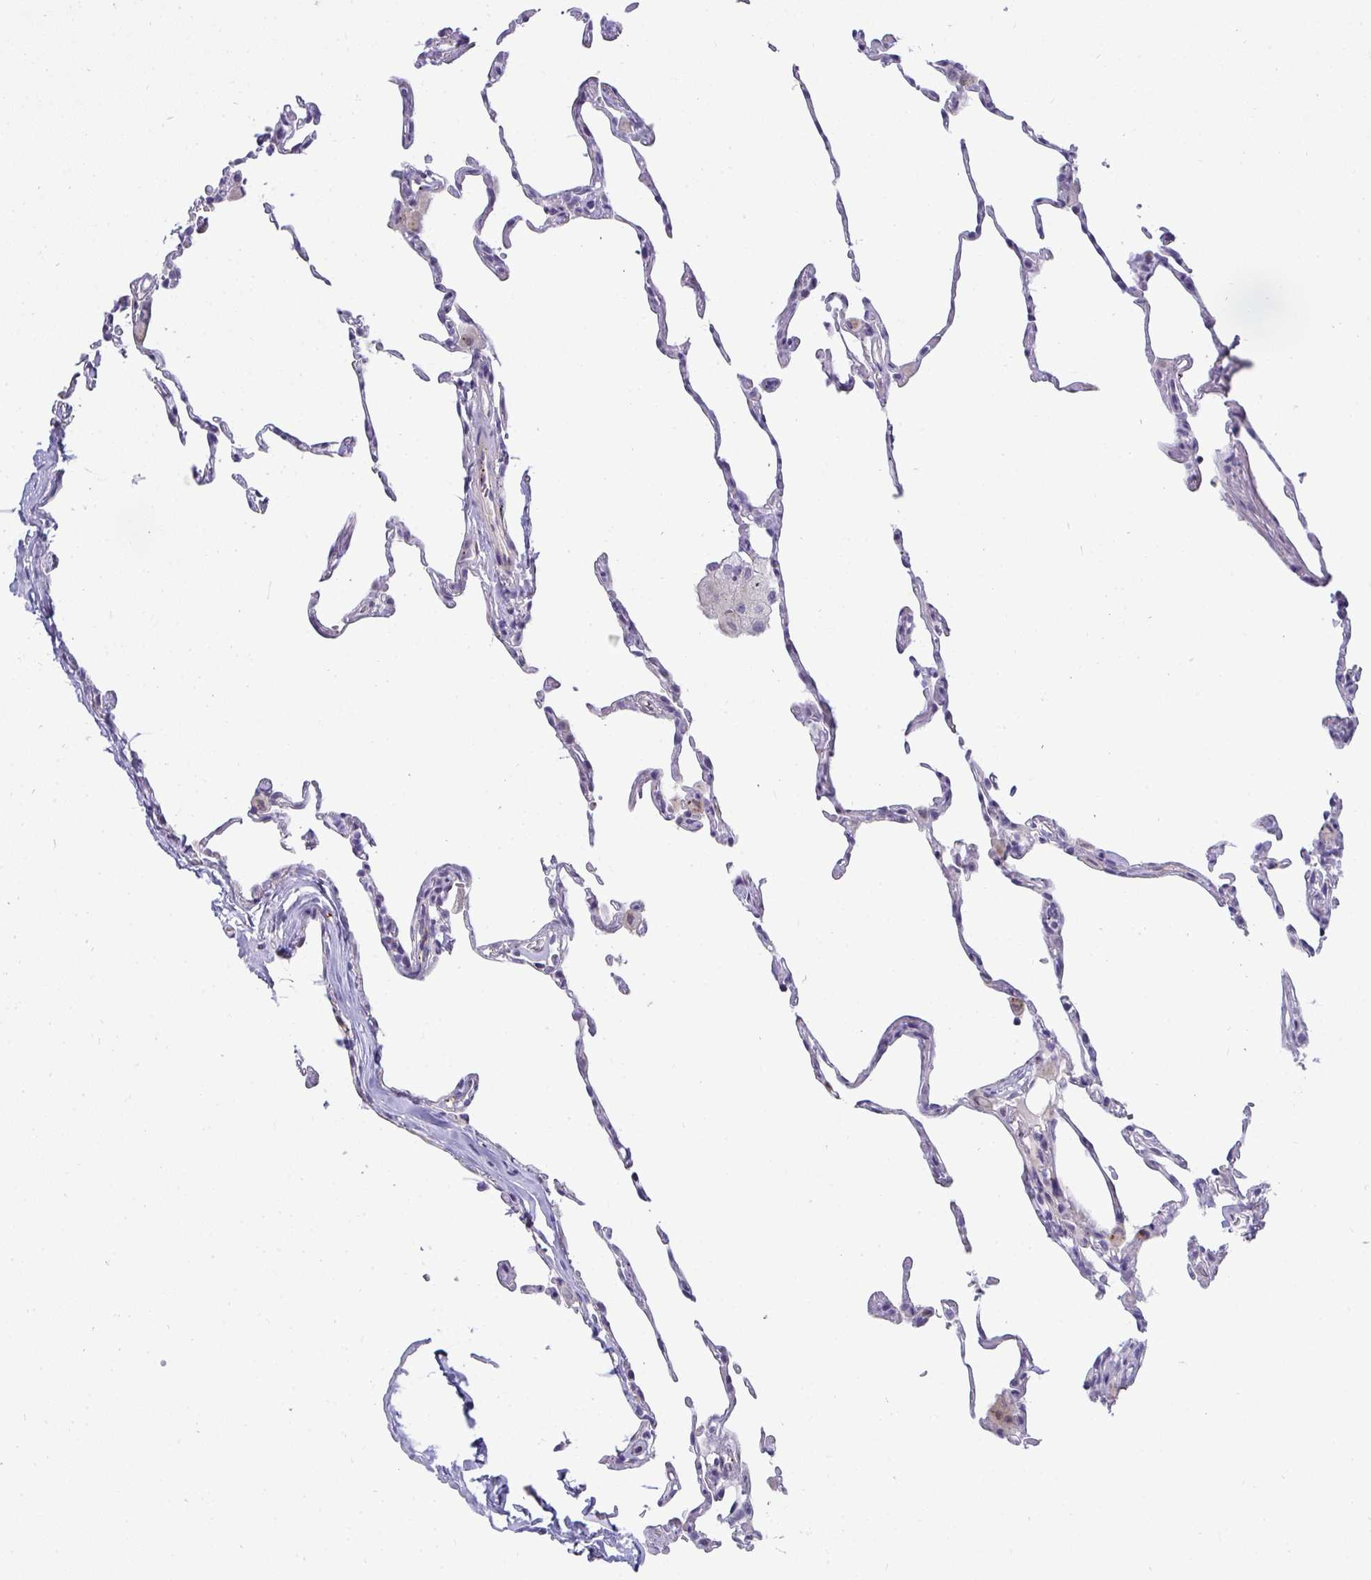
{"staining": {"intensity": "negative", "quantity": "none", "location": "none"}, "tissue": "lung", "cell_type": "Alveolar cells", "image_type": "normal", "snomed": [{"axis": "morphology", "description": "Normal tissue, NOS"}, {"axis": "topography", "description": "Lung"}], "caption": "There is no significant staining in alveolar cells of lung. (DAB immunohistochemistry (IHC) visualized using brightfield microscopy, high magnification).", "gene": "AK5", "patient": {"sex": "female", "age": 57}}